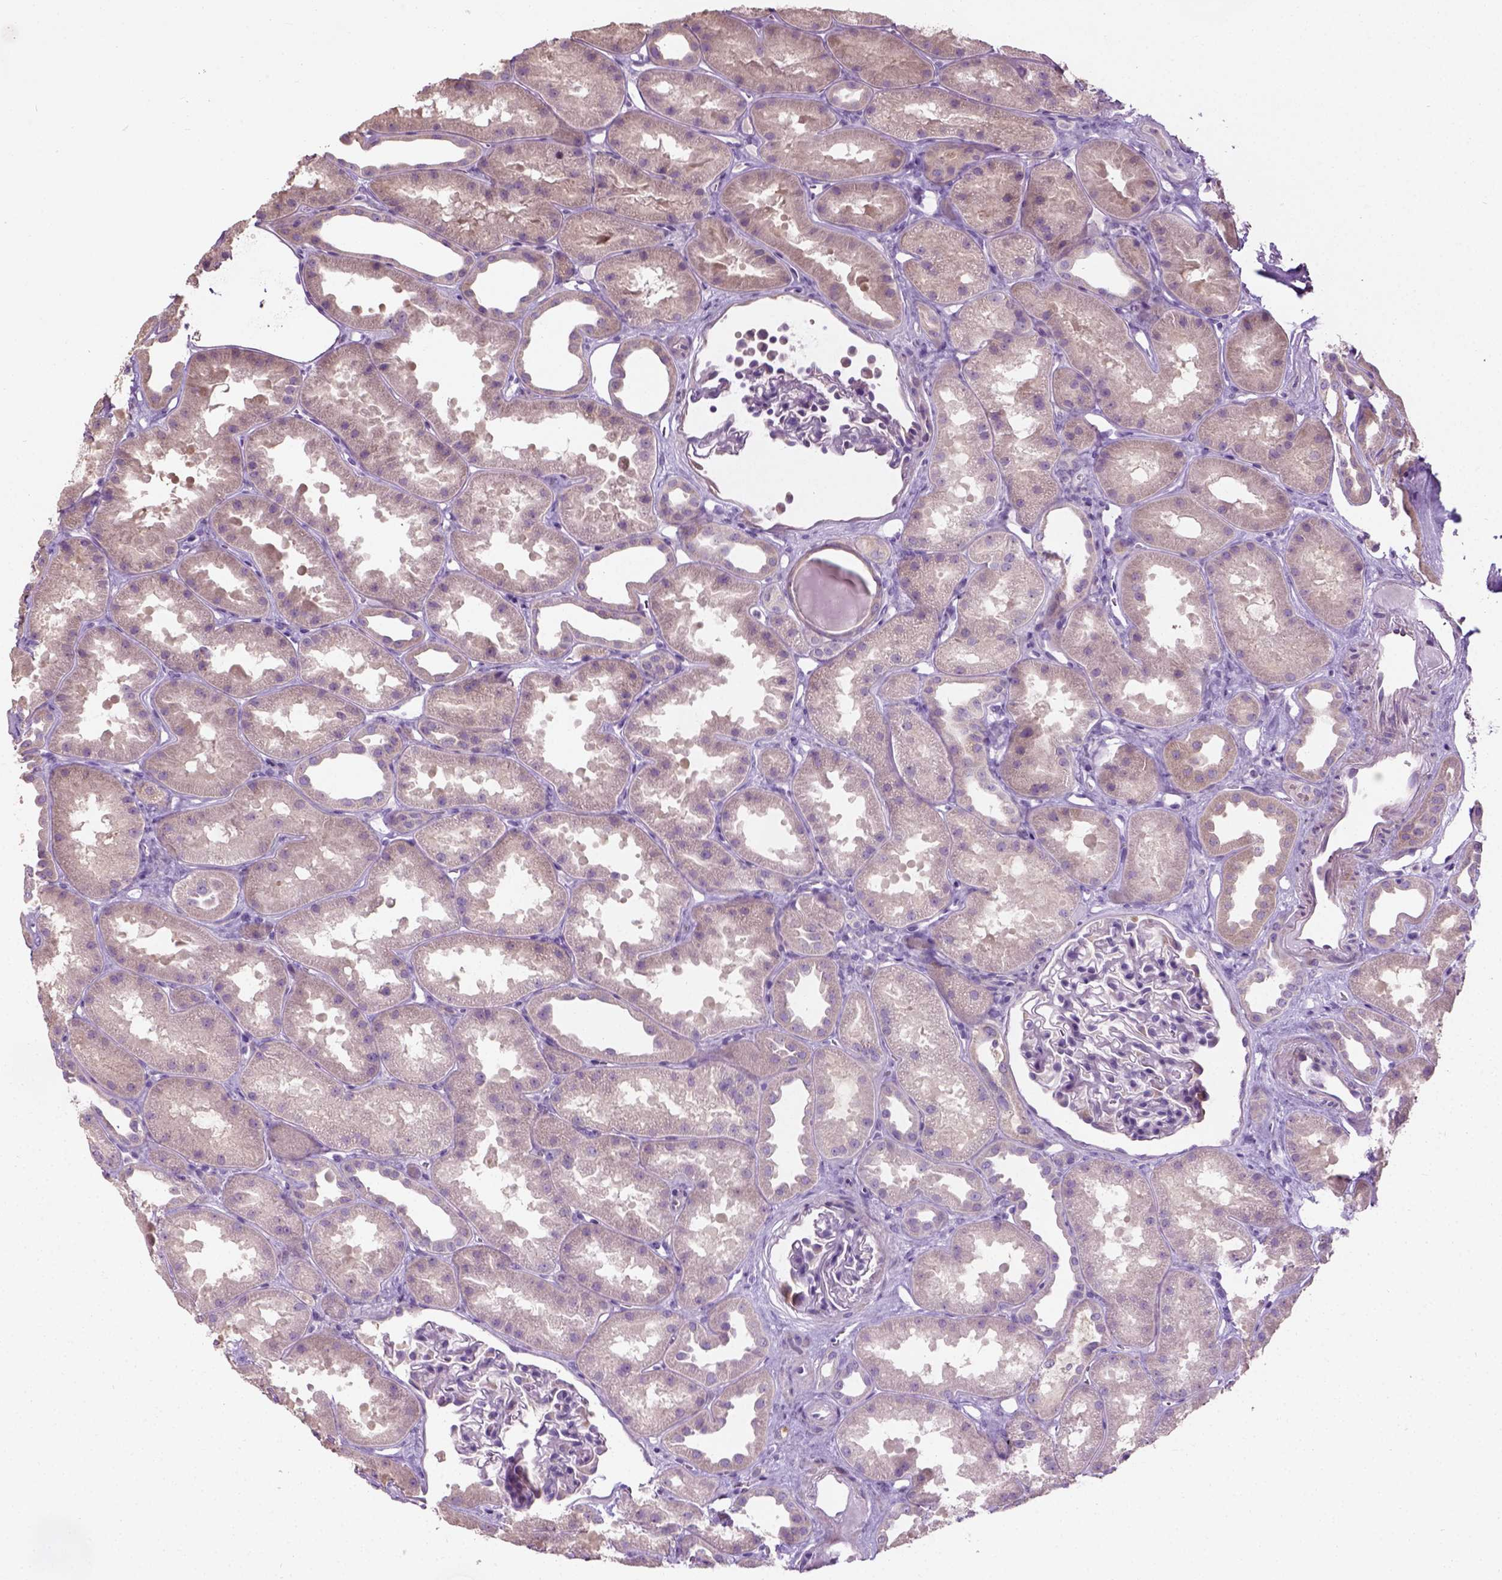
{"staining": {"intensity": "negative", "quantity": "none", "location": "none"}, "tissue": "kidney", "cell_type": "Cells in glomeruli", "image_type": "normal", "snomed": [{"axis": "morphology", "description": "Normal tissue, NOS"}, {"axis": "topography", "description": "Kidney"}], "caption": "Cells in glomeruli are negative for protein expression in unremarkable human kidney. Brightfield microscopy of immunohistochemistry stained with DAB (3,3'-diaminobenzidine) (brown) and hematoxylin (blue), captured at high magnification.", "gene": "PKP3", "patient": {"sex": "male", "age": 61}}